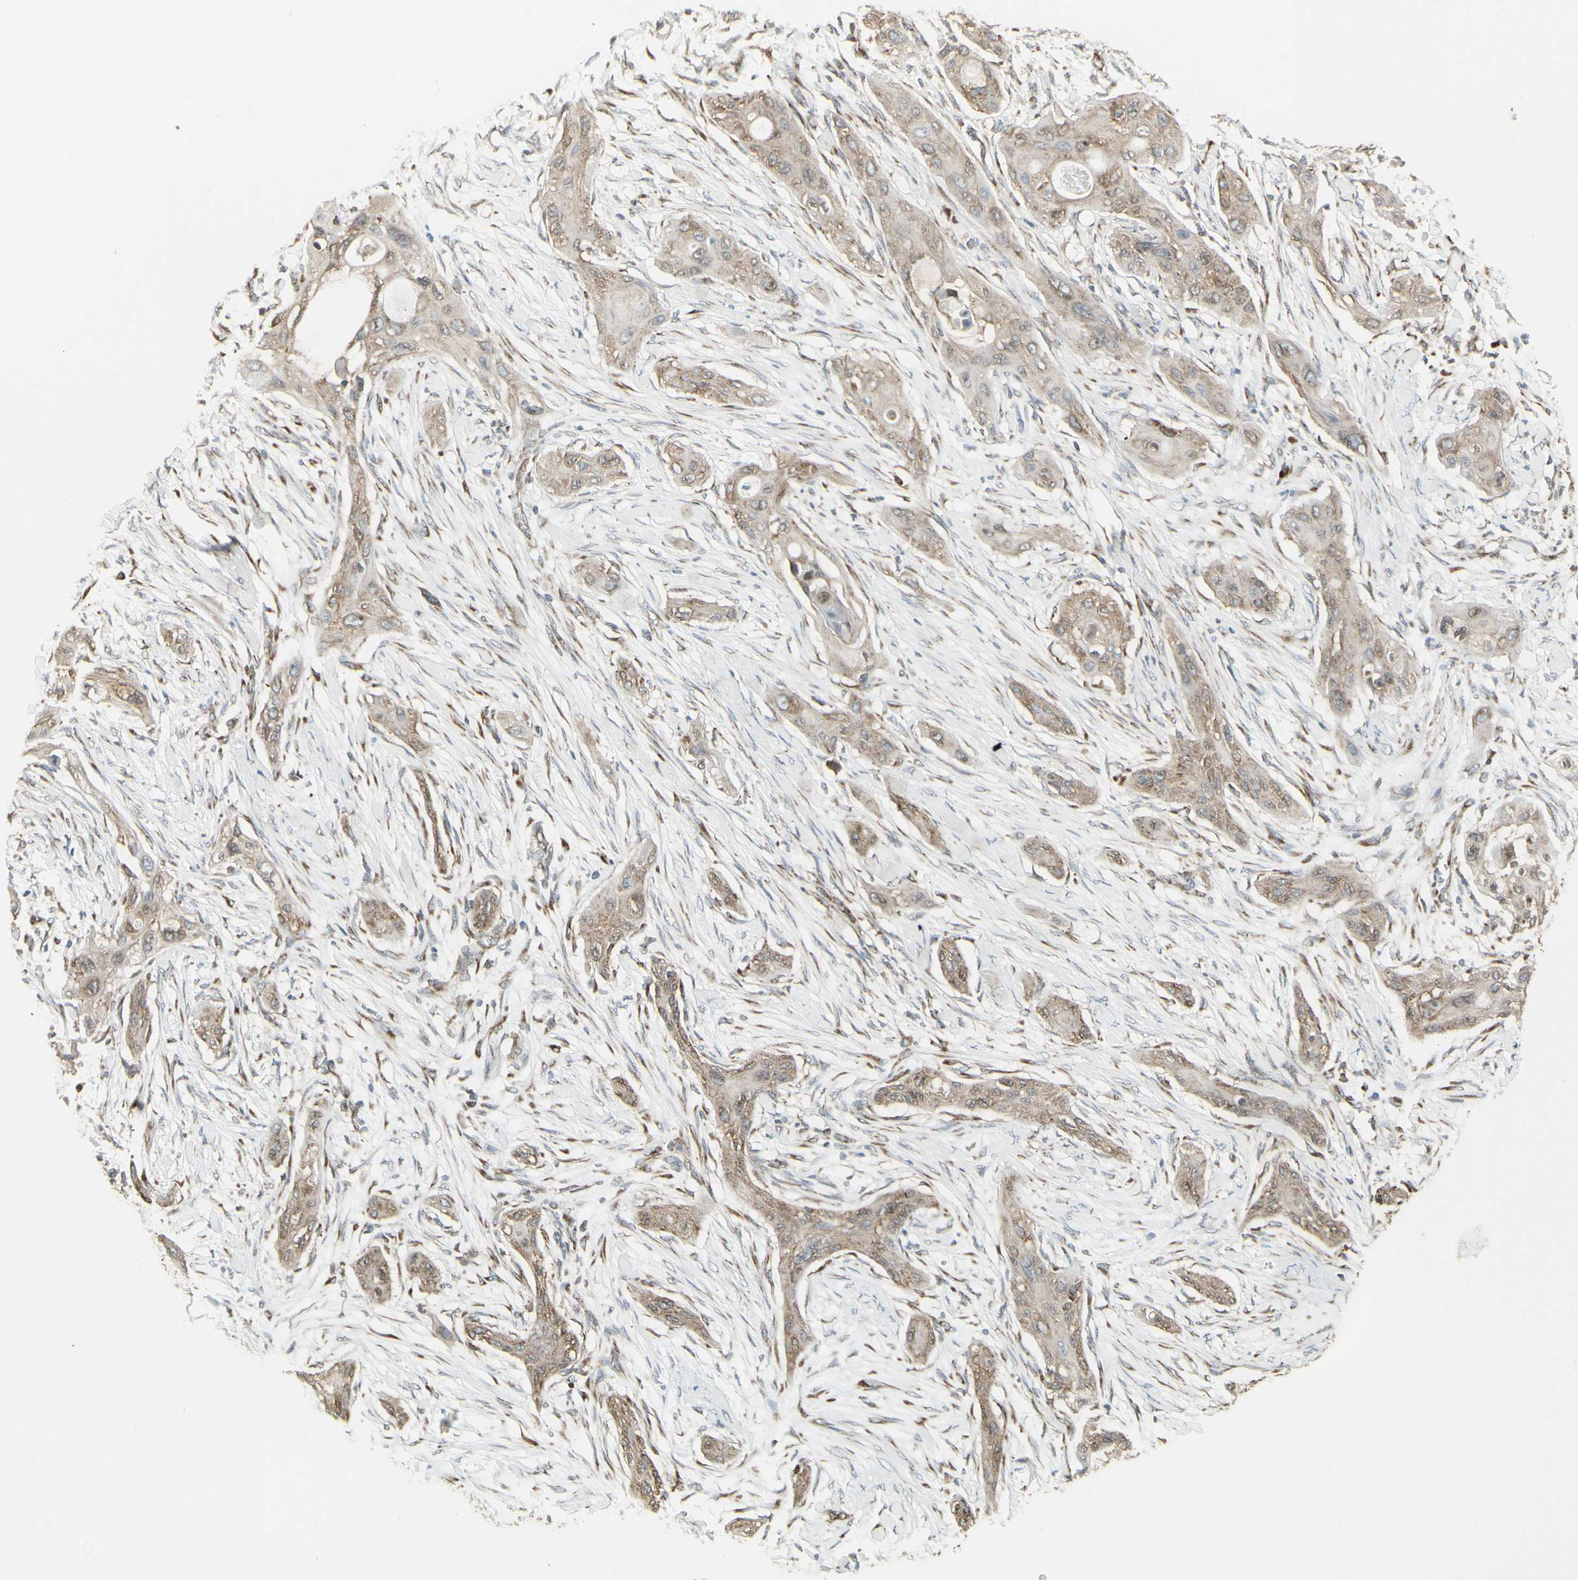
{"staining": {"intensity": "weak", "quantity": ">75%", "location": "cytoplasmic/membranous"}, "tissue": "lung cancer", "cell_type": "Tumor cells", "image_type": "cancer", "snomed": [{"axis": "morphology", "description": "Squamous cell carcinoma, NOS"}, {"axis": "topography", "description": "Lung"}], "caption": "Protein expression analysis of lung cancer exhibits weak cytoplasmic/membranous expression in approximately >75% of tumor cells. (Brightfield microscopy of DAB IHC at high magnification).", "gene": "FKBP3", "patient": {"sex": "female", "age": 47}}